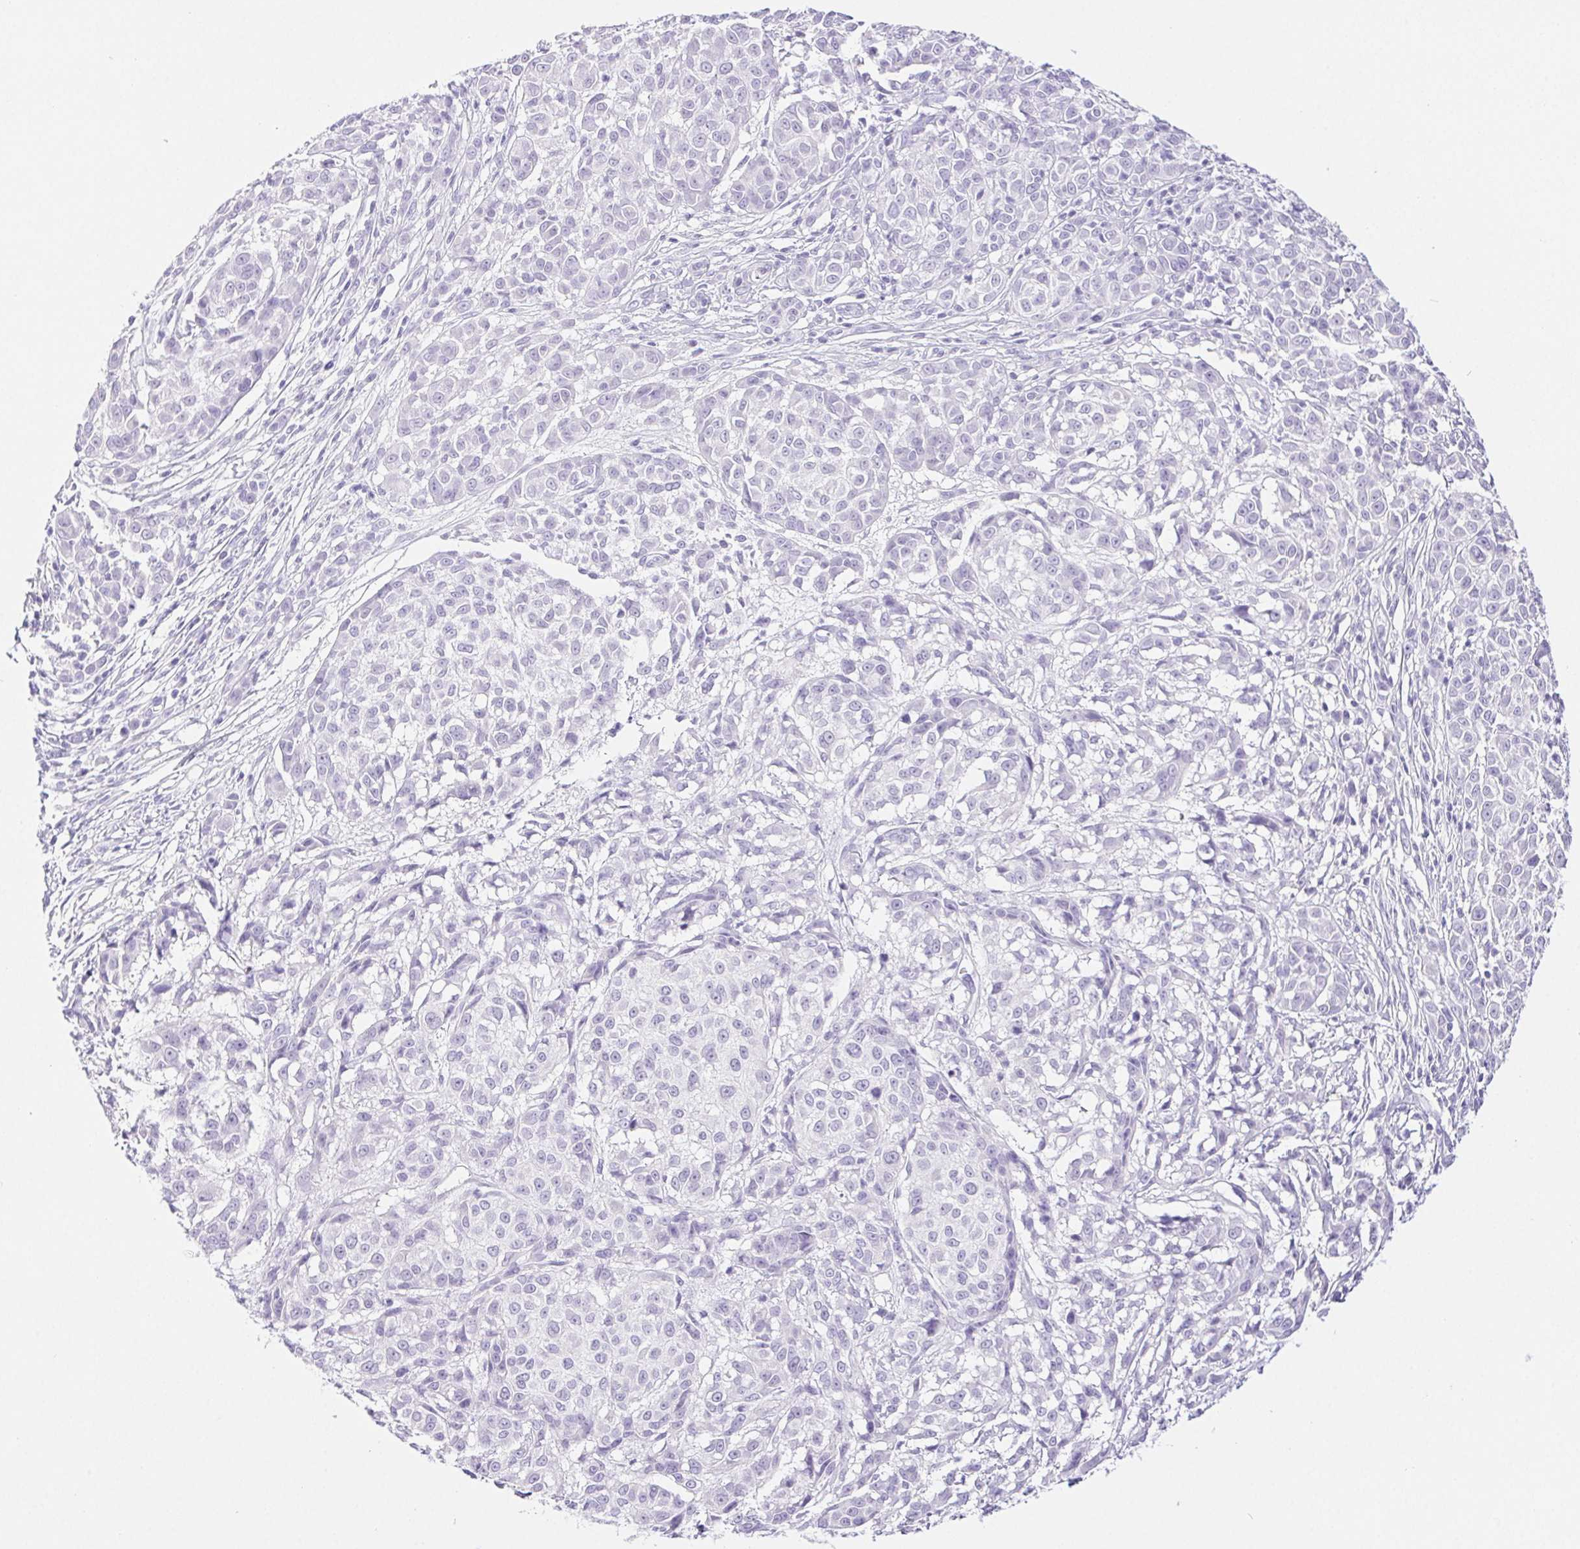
{"staining": {"intensity": "negative", "quantity": "none", "location": "none"}, "tissue": "melanoma", "cell_type": "Tumor cells", "image_type": "cancer", "snomed": [{"axis": "morphology", "description": "Malignant melanoma, NOS"}, {"axis": "topography", "description": "Skin"}], "caption": "This is a photomicrograph of immunohistochemistry (IHC) staining of malignant melanoma, which shows no staining in tumor cells.", "gene": "PNLIP", "patient": {"sex": "male", "age": 48}}